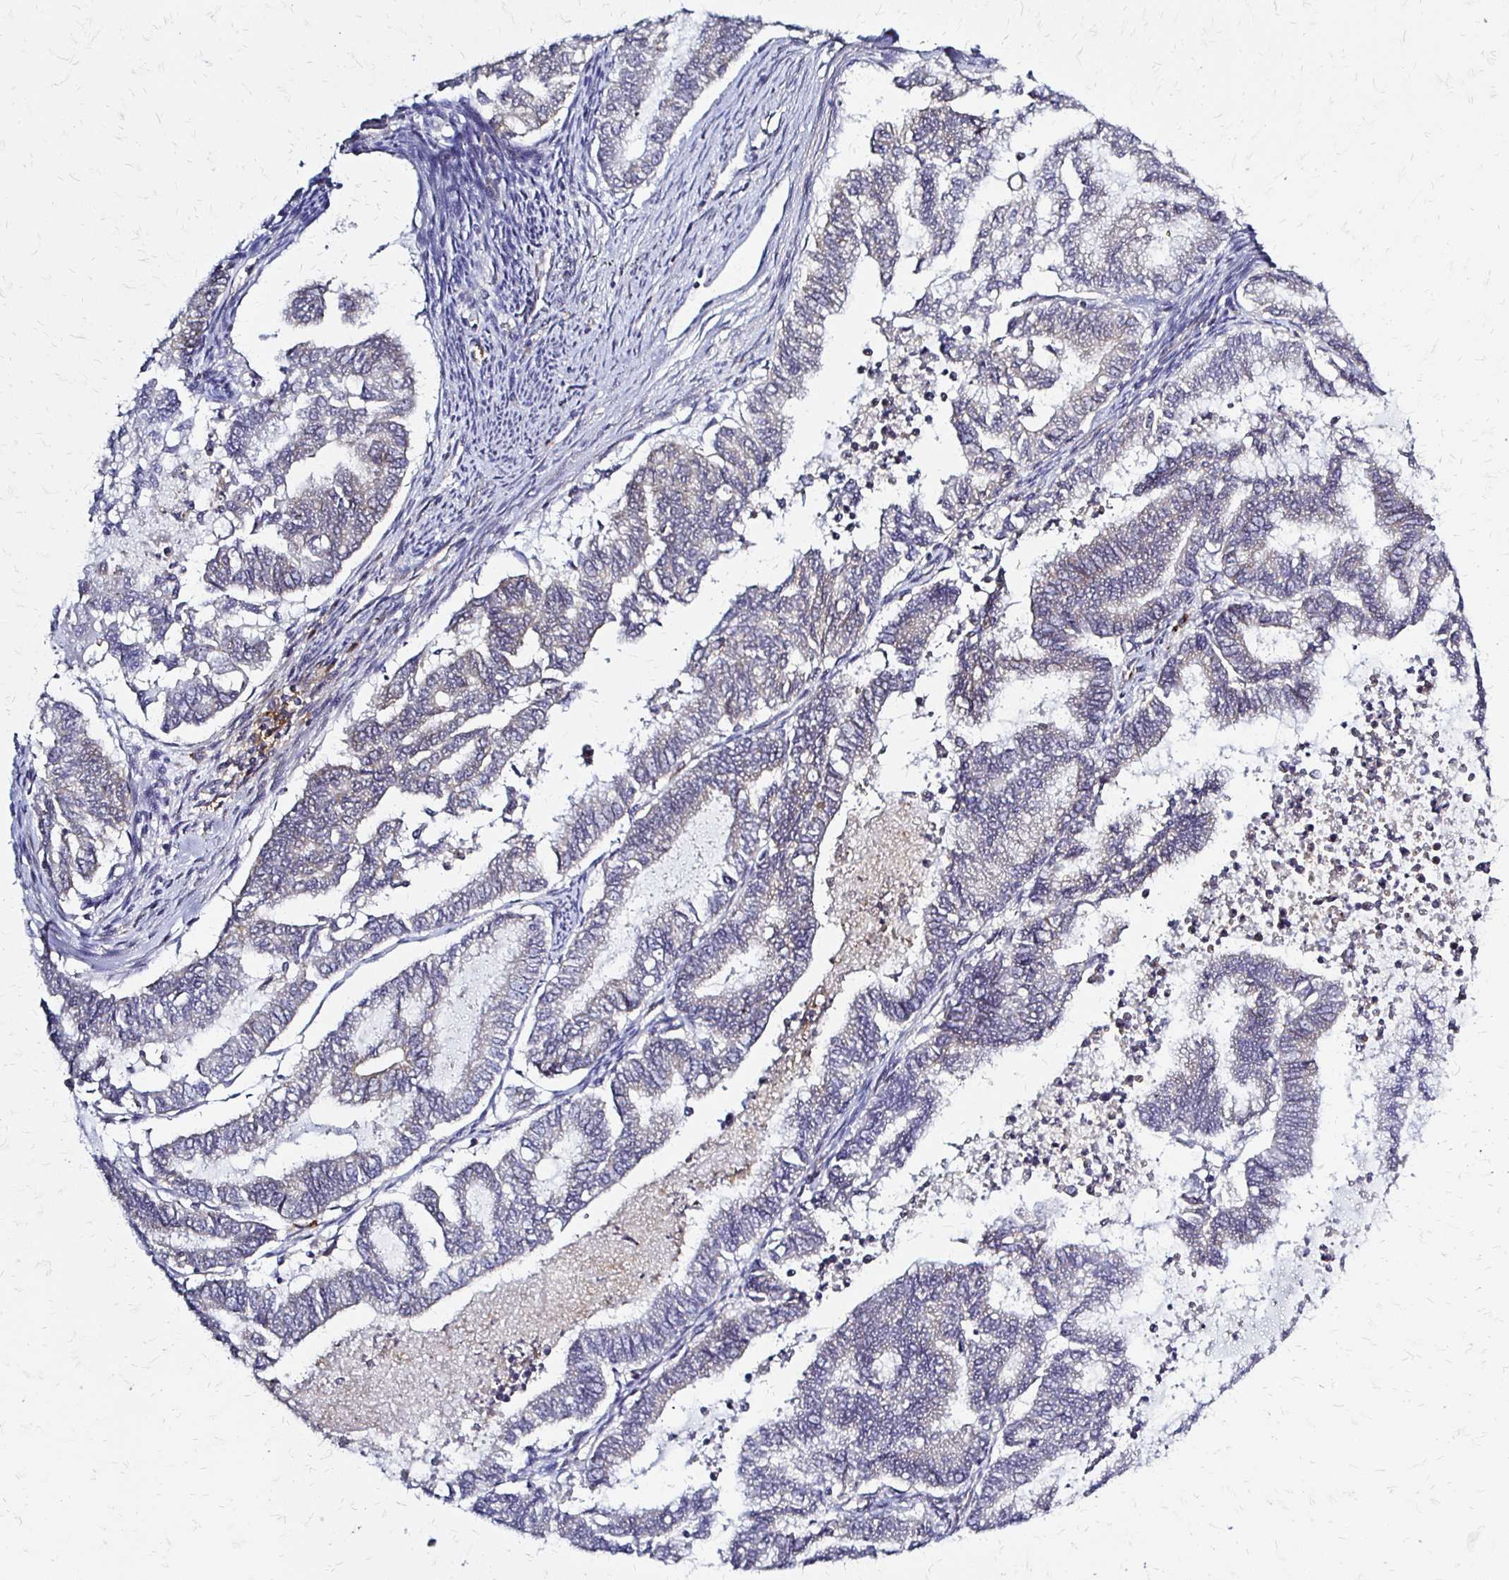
{"staining": {"intensity": "weak", "quantity": "<25%", "location": "cytoplasmic/membranous"}, "tissue": "endometrial cancer", "cell_type": "Tumor cells", "image_type": "cancer", "snomed": [{"axis": "morphology", "description": "Adenocarcinoma, NOS"}, {"axis": "topography", "description": "Endometrium"}], "caption": "A high-resolution image shows immunohistochemistry staining of endometrial cancer (adenocarcinoma), which demonstrates no significant staining in tumor cells.", "gene": "SLC9A9", "patient": {"sex": "female", "age": 79}}